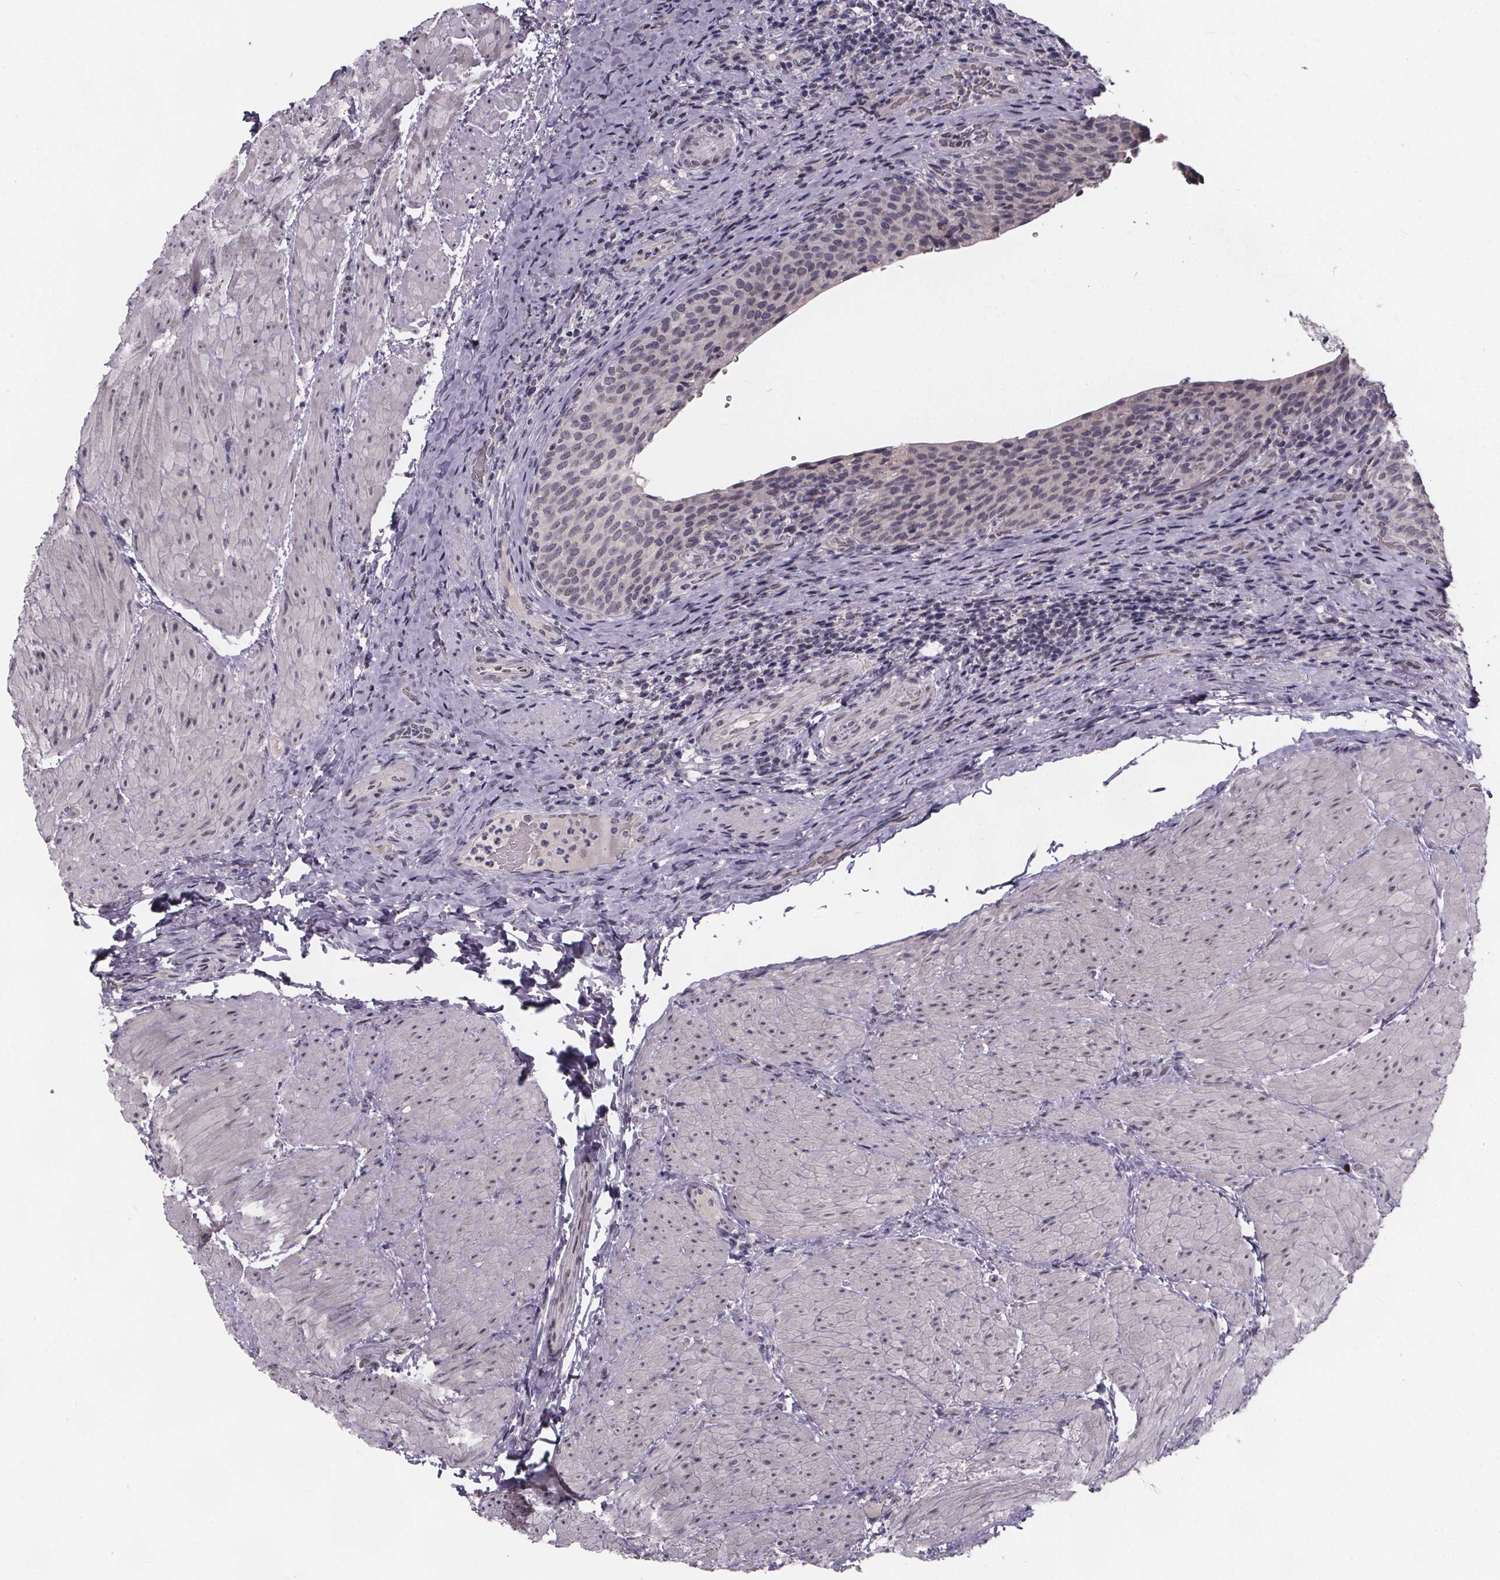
{"staining": {"intensity": "weak", "quantity": "<25%", "location": "nuclear"}, "tissue": "urinary bladder", "cell_type": "Urothelial cells", "image_type": "normal", "snomed": [{"axis": "morphology", "description": "Normal tissue, NOS"}, {"axis": "topography", "description": "Urinary bladder"}, {"axis": "topography", "description": "Peripheral nerve tissue"}], "caption": "Immunohistochemistry photomicrograph of benign urinary bladder: human urinary bladder stained with DAB (3,3'-diaminobenzidine) shows no significant protein staining in urothelial cells.", "gene": "FAM181B", "patient": {"sex": "male", "age": 66}}